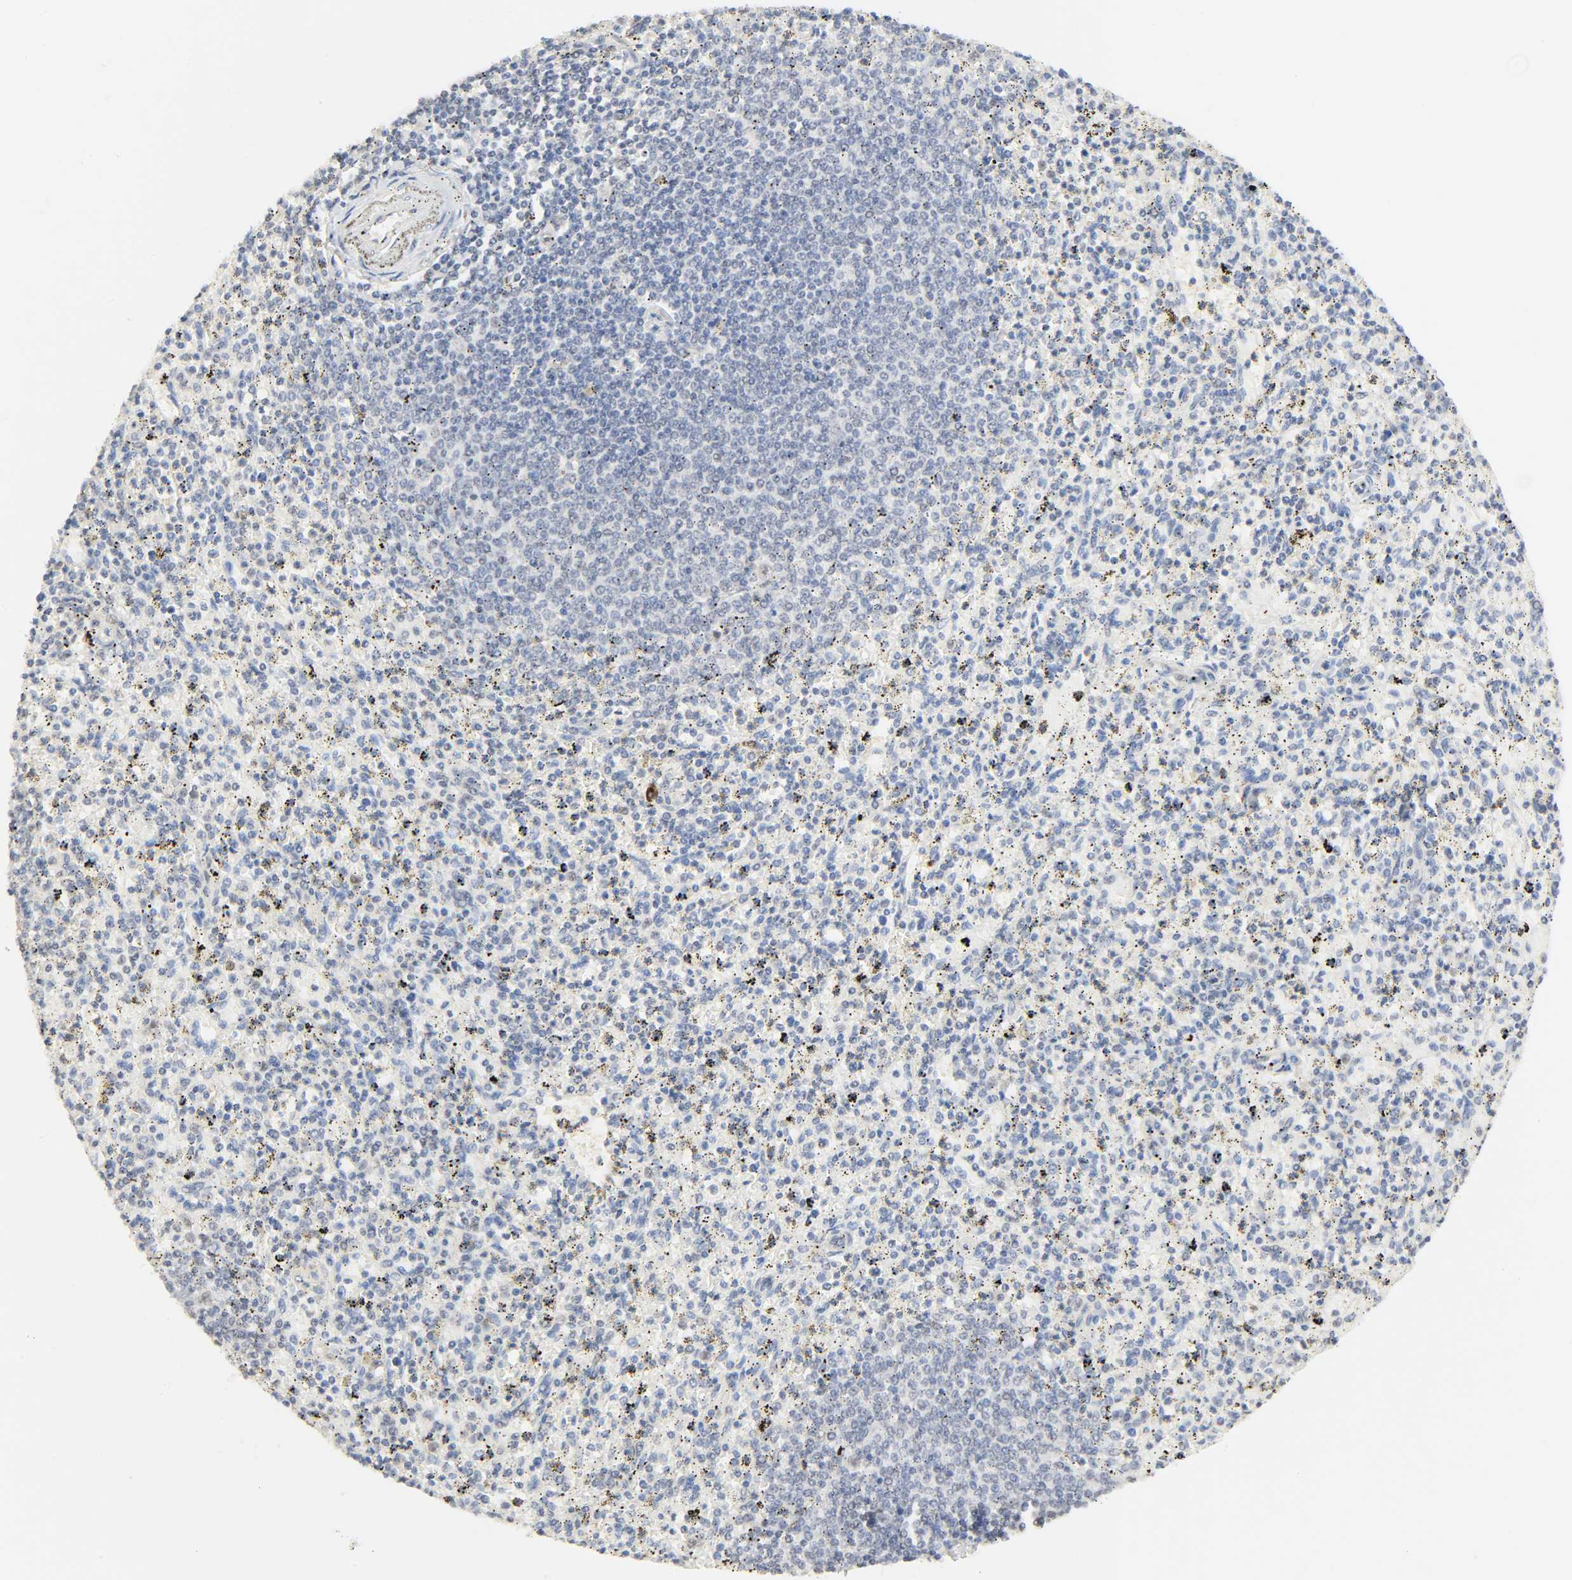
{"staining": {"intensity": "negative", "quantity": "none", "location": "none"}, "tissue": "spleen", "cell_type": "Cells in red pulp", "image_type": "normal", "snomed": [{"axis": "morphology", "description": "Normal tissue, NOS"}, {"axis": "topography", "description": "Spleen"}], "caption": "DAB immunohistochemical staining of normal human spleen displays no significant expression in cells in red pulp. The staining was performed using DAB (3,3'-diaminobenzidine) to visualize the protein expression in brown, while the nuclei were stained in blue with hematoxylin (Magnification: 20x).", "gene": "ACSS2", "patient": {"sex": "male", "age": 72}}